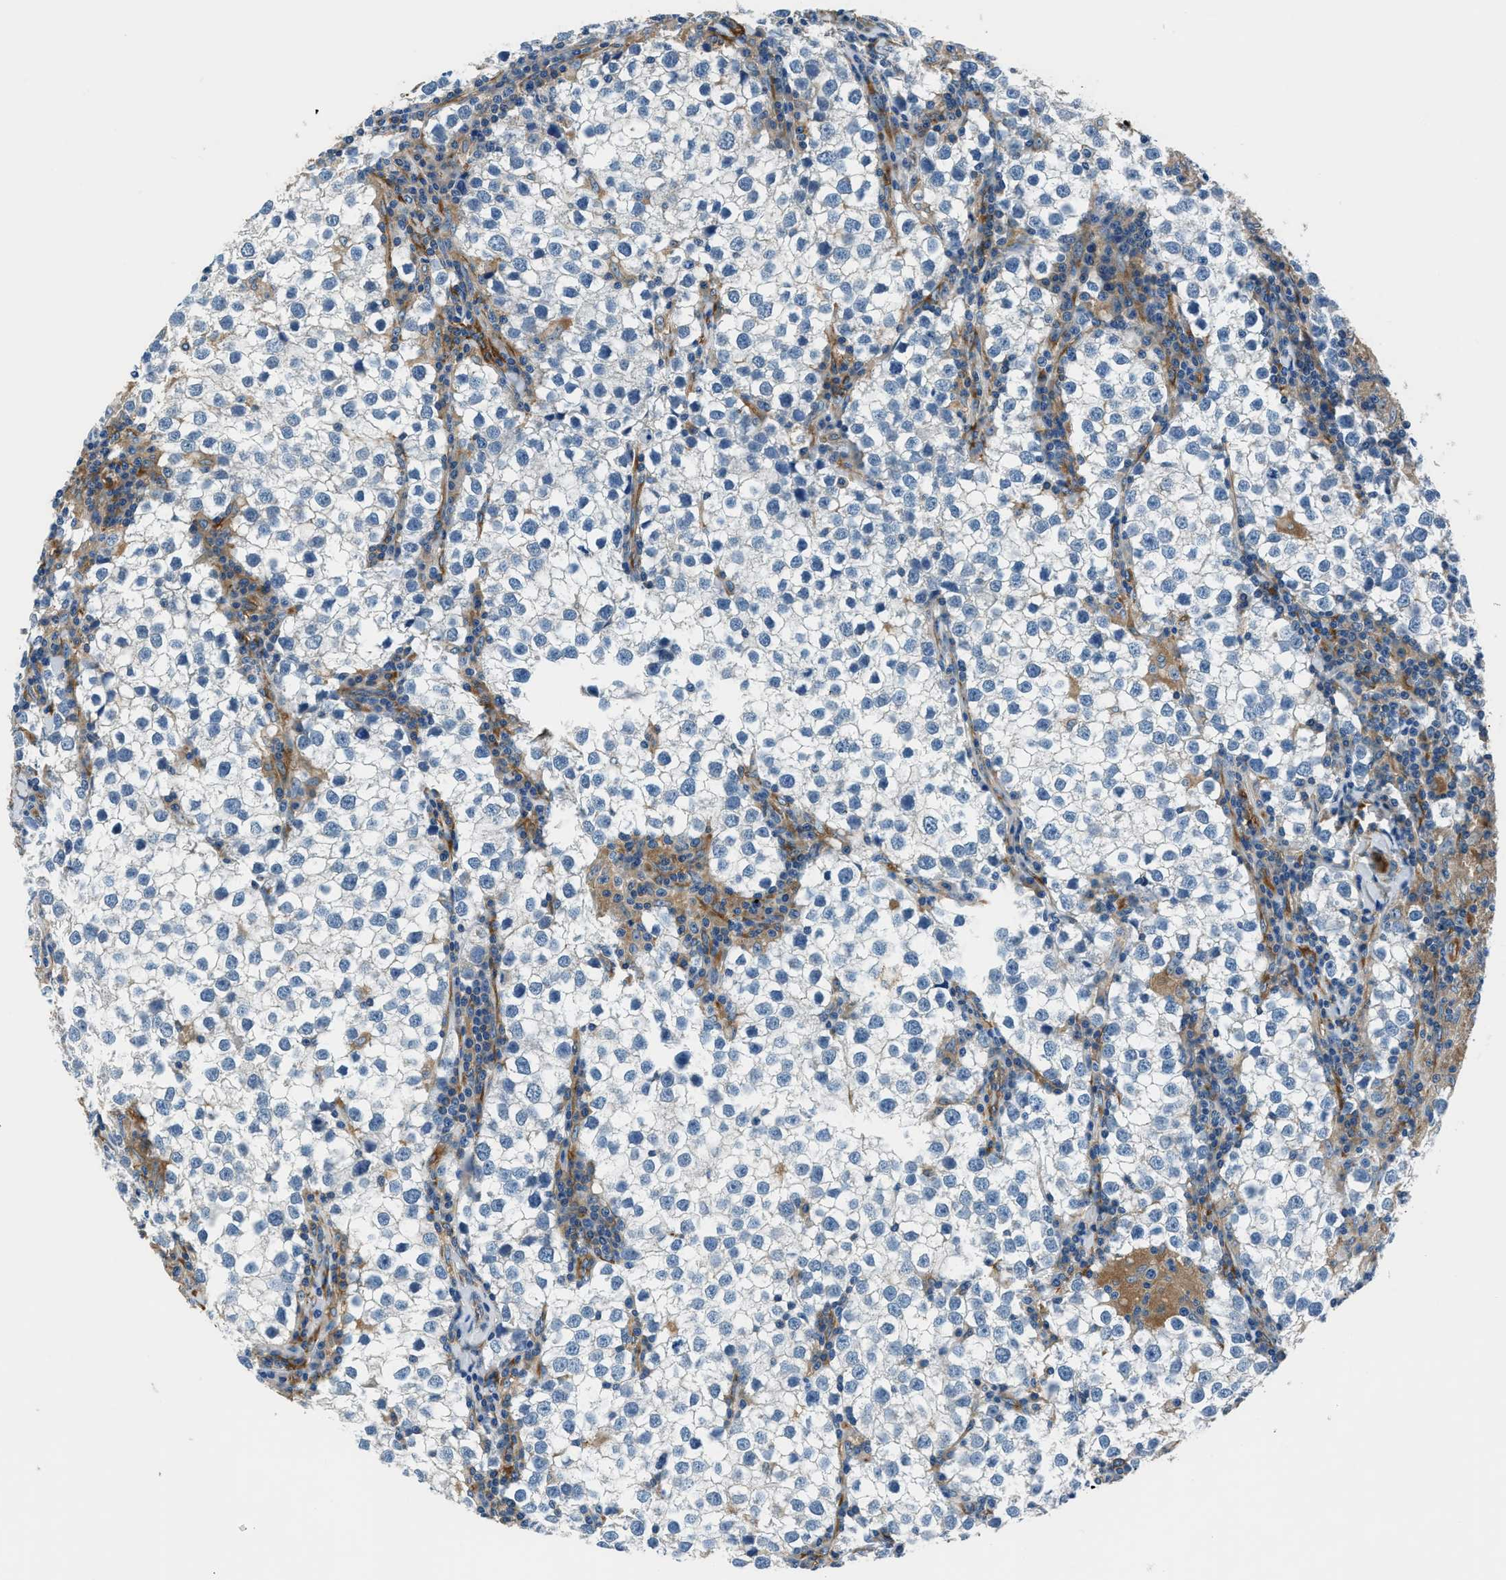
{"staining": {"intensity": "negative", "quantity": "none", "location": "none"}, "tissue": "testis cancer", "cell_type": "Tumor cells", "image_type": "cancer", "snomed": [{"axis": "morphology", "description": "Seminoma, NOS"}, {"axis": "morphology", "description": "Carcinoma, Embryonal, NOS"}, {"axis": "topography", "description": "Testis"}], "caption": "Tumor cells show no significant positivity in testis embryonal carcinoma.", "gene": "EEA1", "patient": {"sex": "male", "age": 36}}